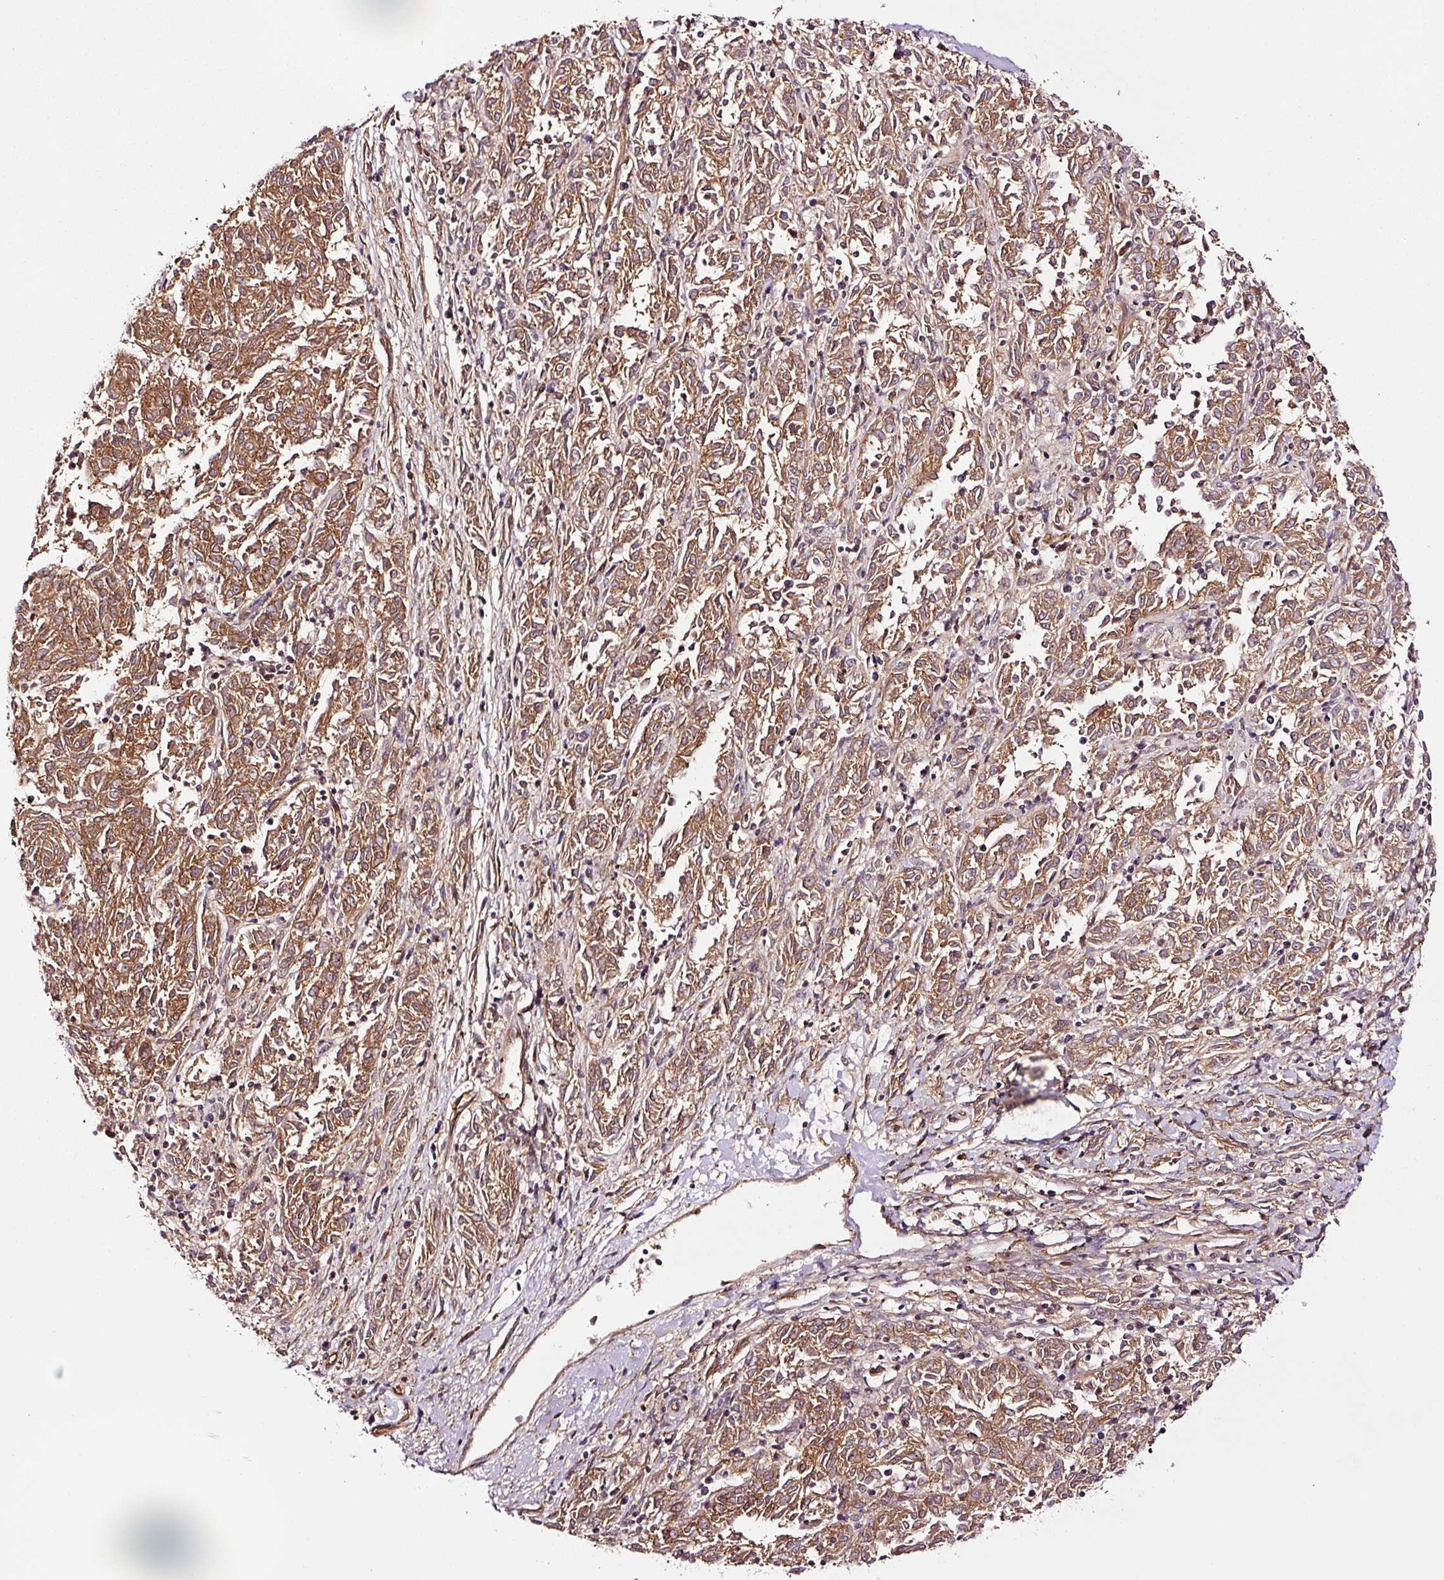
{"staining": {"intensity": "moderate", "quantity": ">75%", "location": "cytoplasmic/membranous"}, "tissue": "melanoma", "cell_type": "Tumor cells", "image_type": "cancer", "snomed": [{"axis": "morphology", "description": "Malignant melanoma, NOS"}, {"axis": "topography", "description": "Skin"}], "caption": "Tumor cells display medium levels of moderate cytoplasmic/membranous expression in about >75% of cells in malignant melanoma.", "gene": "METAP1", "patient": {"sex": "female", "age": 72}}